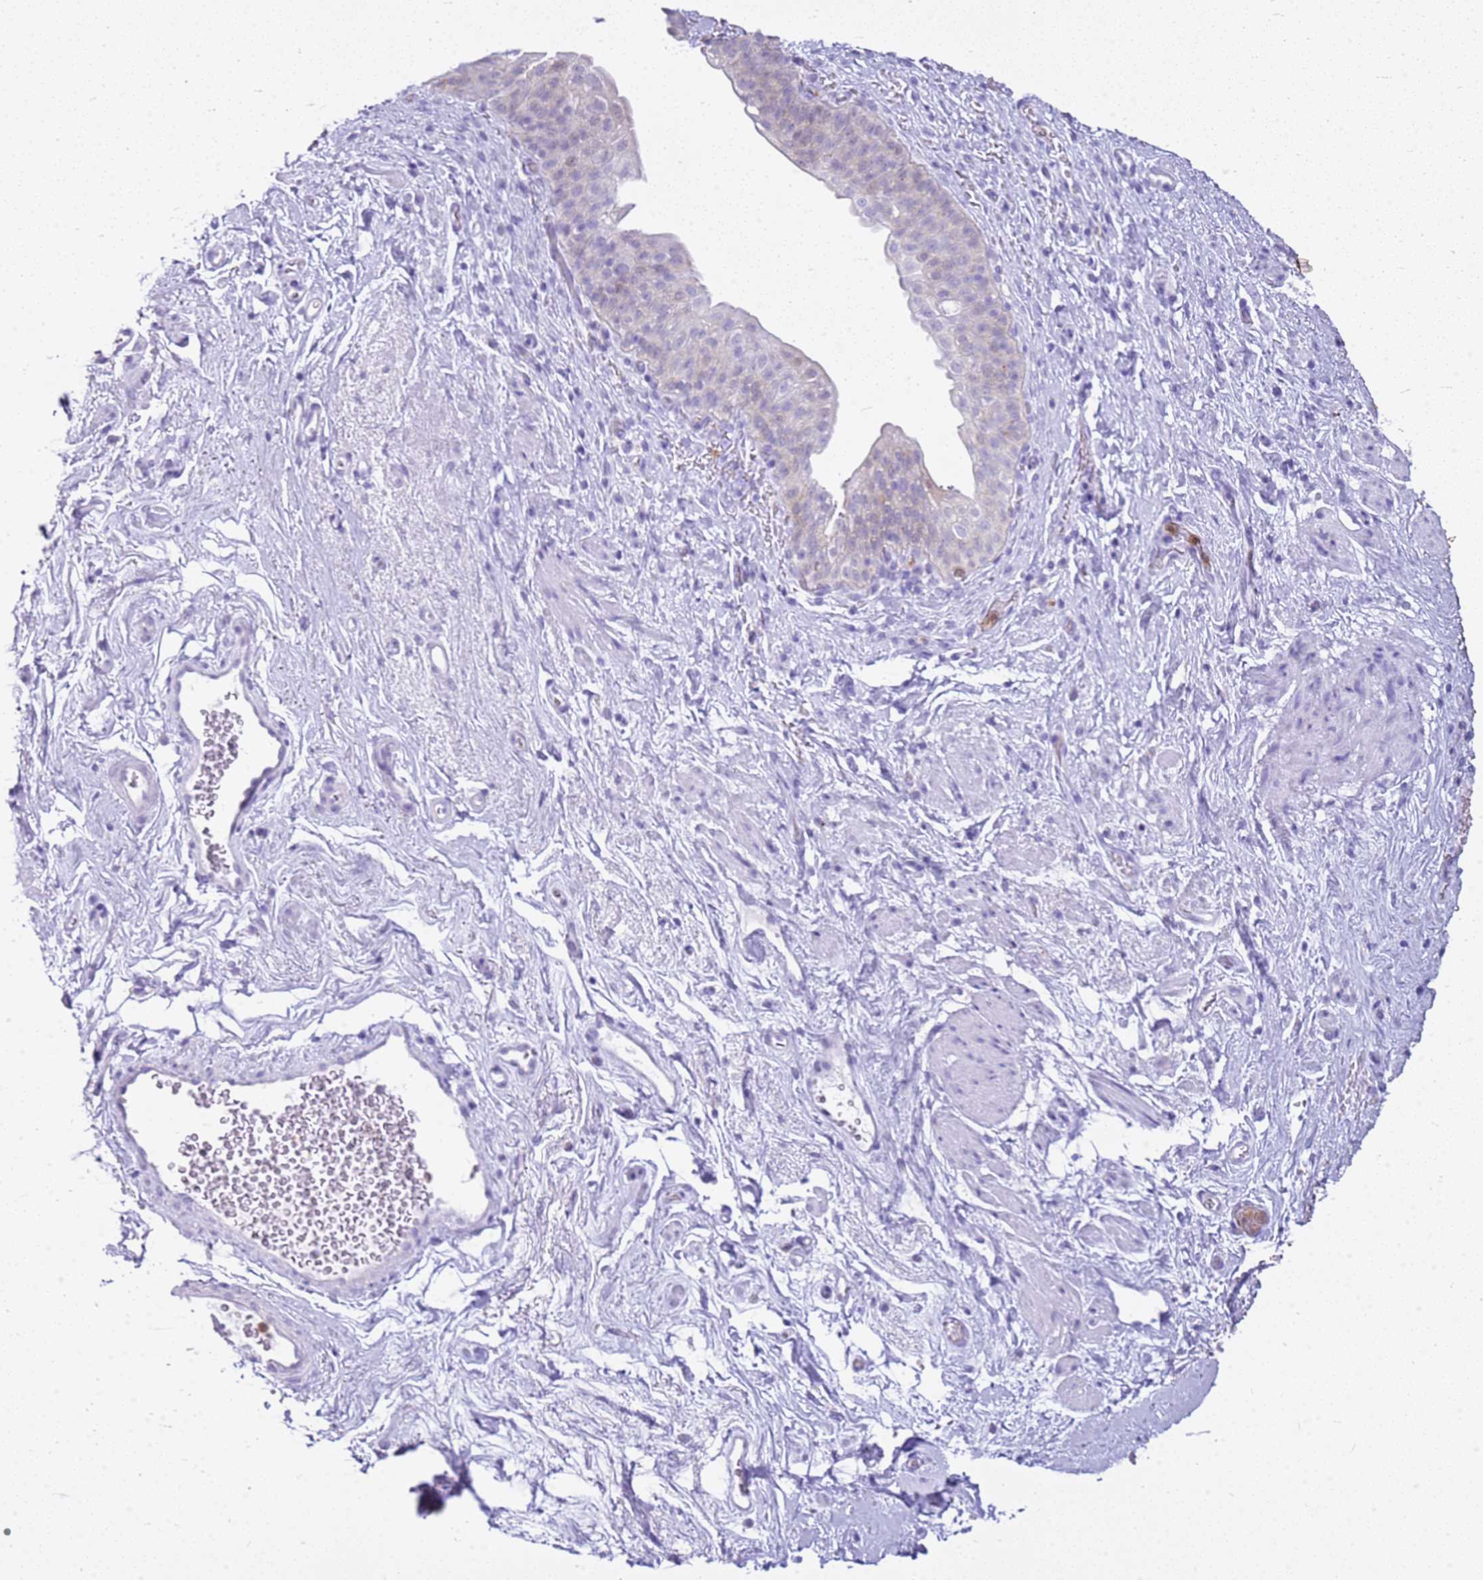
{"staining": {"intensity": "negative", "quantity": "none", "location": "none"}, "tissue": "smooth muscle", "cell_type": "Smooth muscle cells", "image_type": "normal", "snomed": [{"axis": "morphology", "description": "Normal tissue, NOS"}, {"axis": "topography", "description": "Smooth muscle"}, {"axis": "topography", "description": "Peripheral nerve tissue"}], "caption": "IHC histopathology image of normal smooth muscle: human smooth muscle stained with DAB (3,3'-diaminobenzidine) shows no significant protein staining in smooth muscle cells. (DAB (3,3'-diaminobenzidine) immunohistochemistry (IHC) visualized using brightfield microscopy, high magnification).", "gene": "CSTA", "patient": {"sex": "male", "age": 69}}